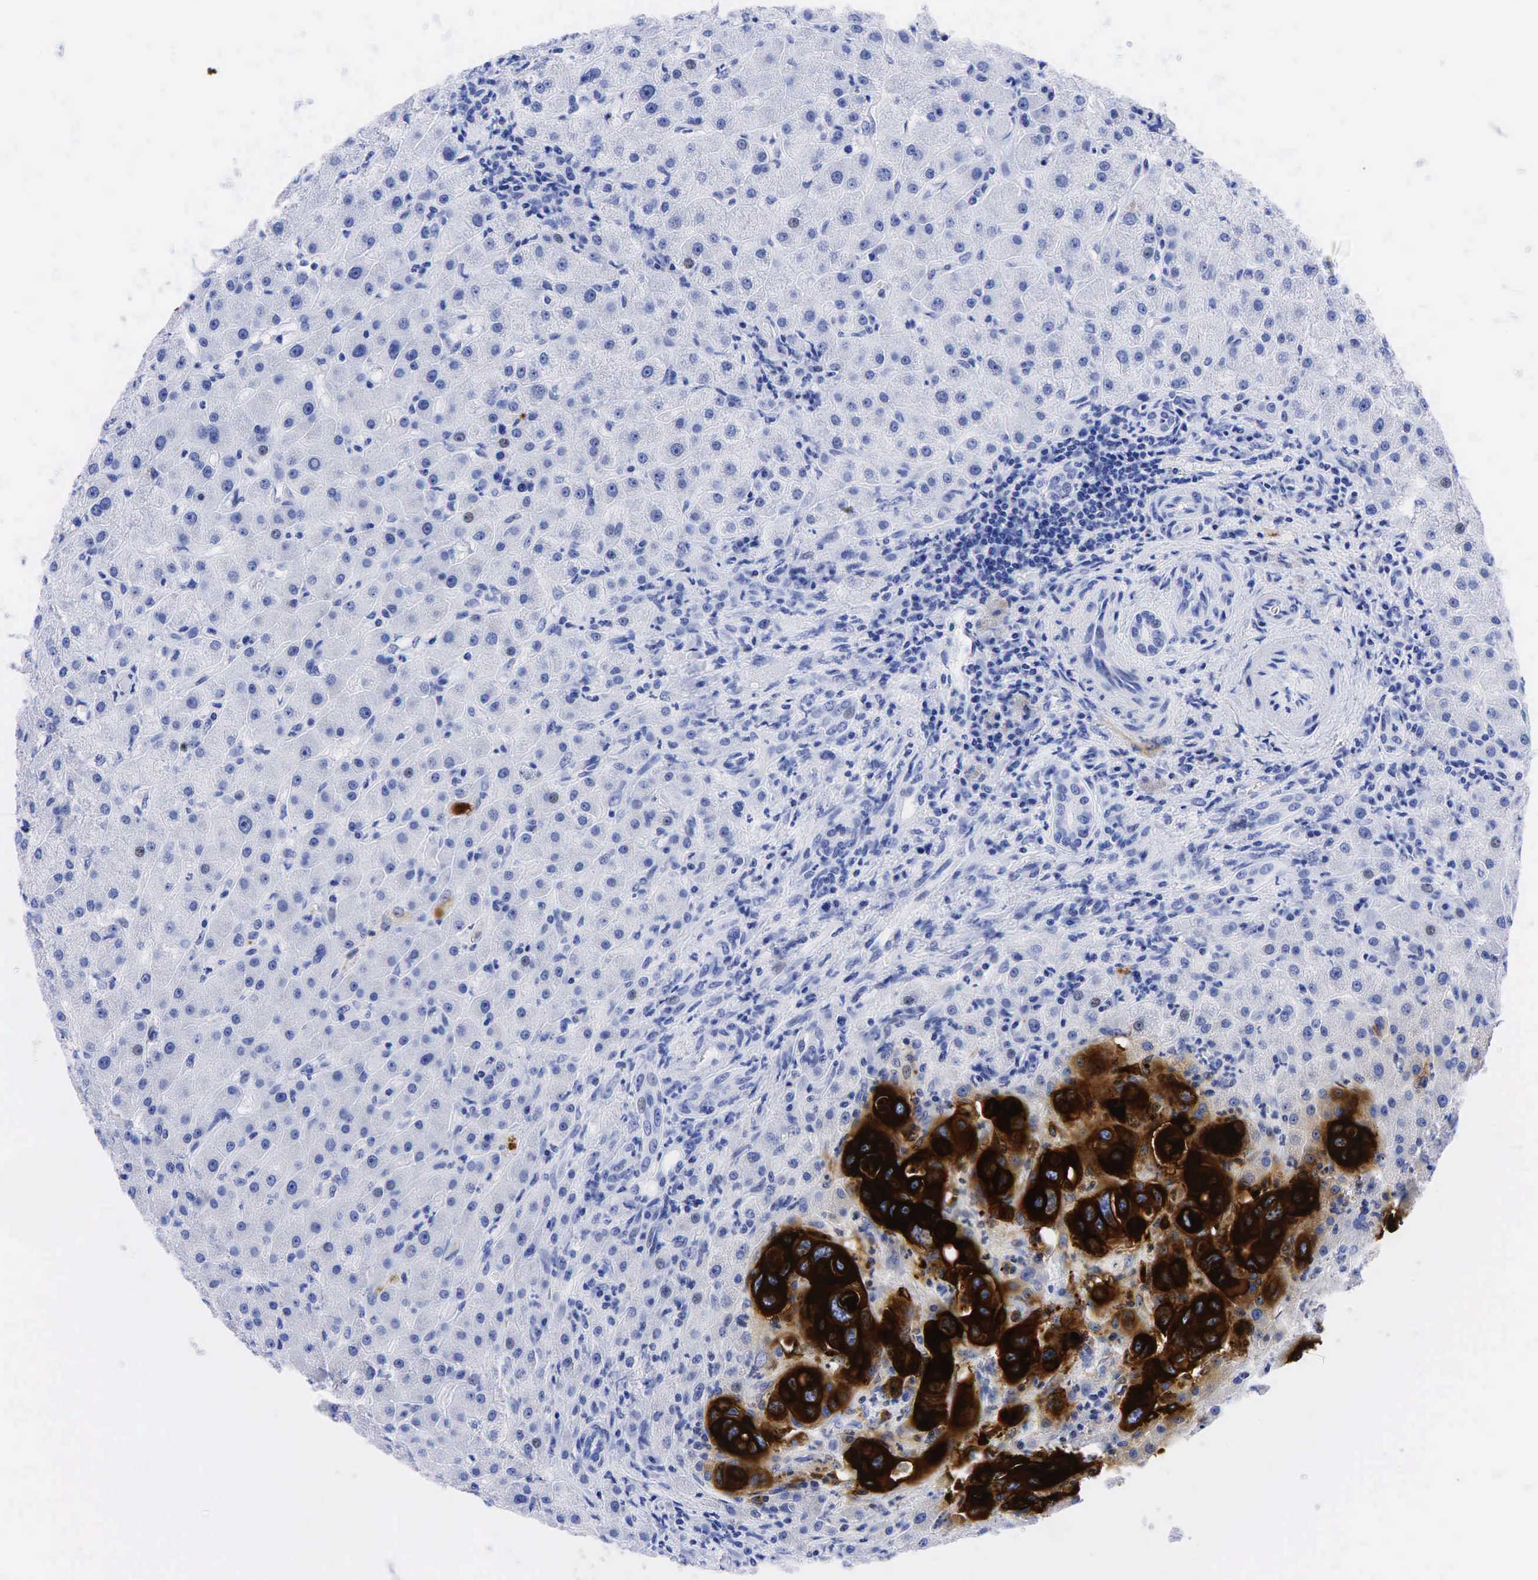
{"staining": {"intensity": "negative", "quantity": "none", "location": "none"}, "tissue": "liver", "cell_type": "Cholangiocytes", "image_type": "normal", "snomed": [{"axis": "morphology", "description": "Normal tissue, NOS"}, {"axis": "topography", "description": "Liver"}], "caption": "Immunohistochemistry micrograph of benign liver stained for a protein (brown), which reveals no staining in cholangiocytes.", "gene": "CEACAM5", "patient": {"sex": "female", "age": 79}}